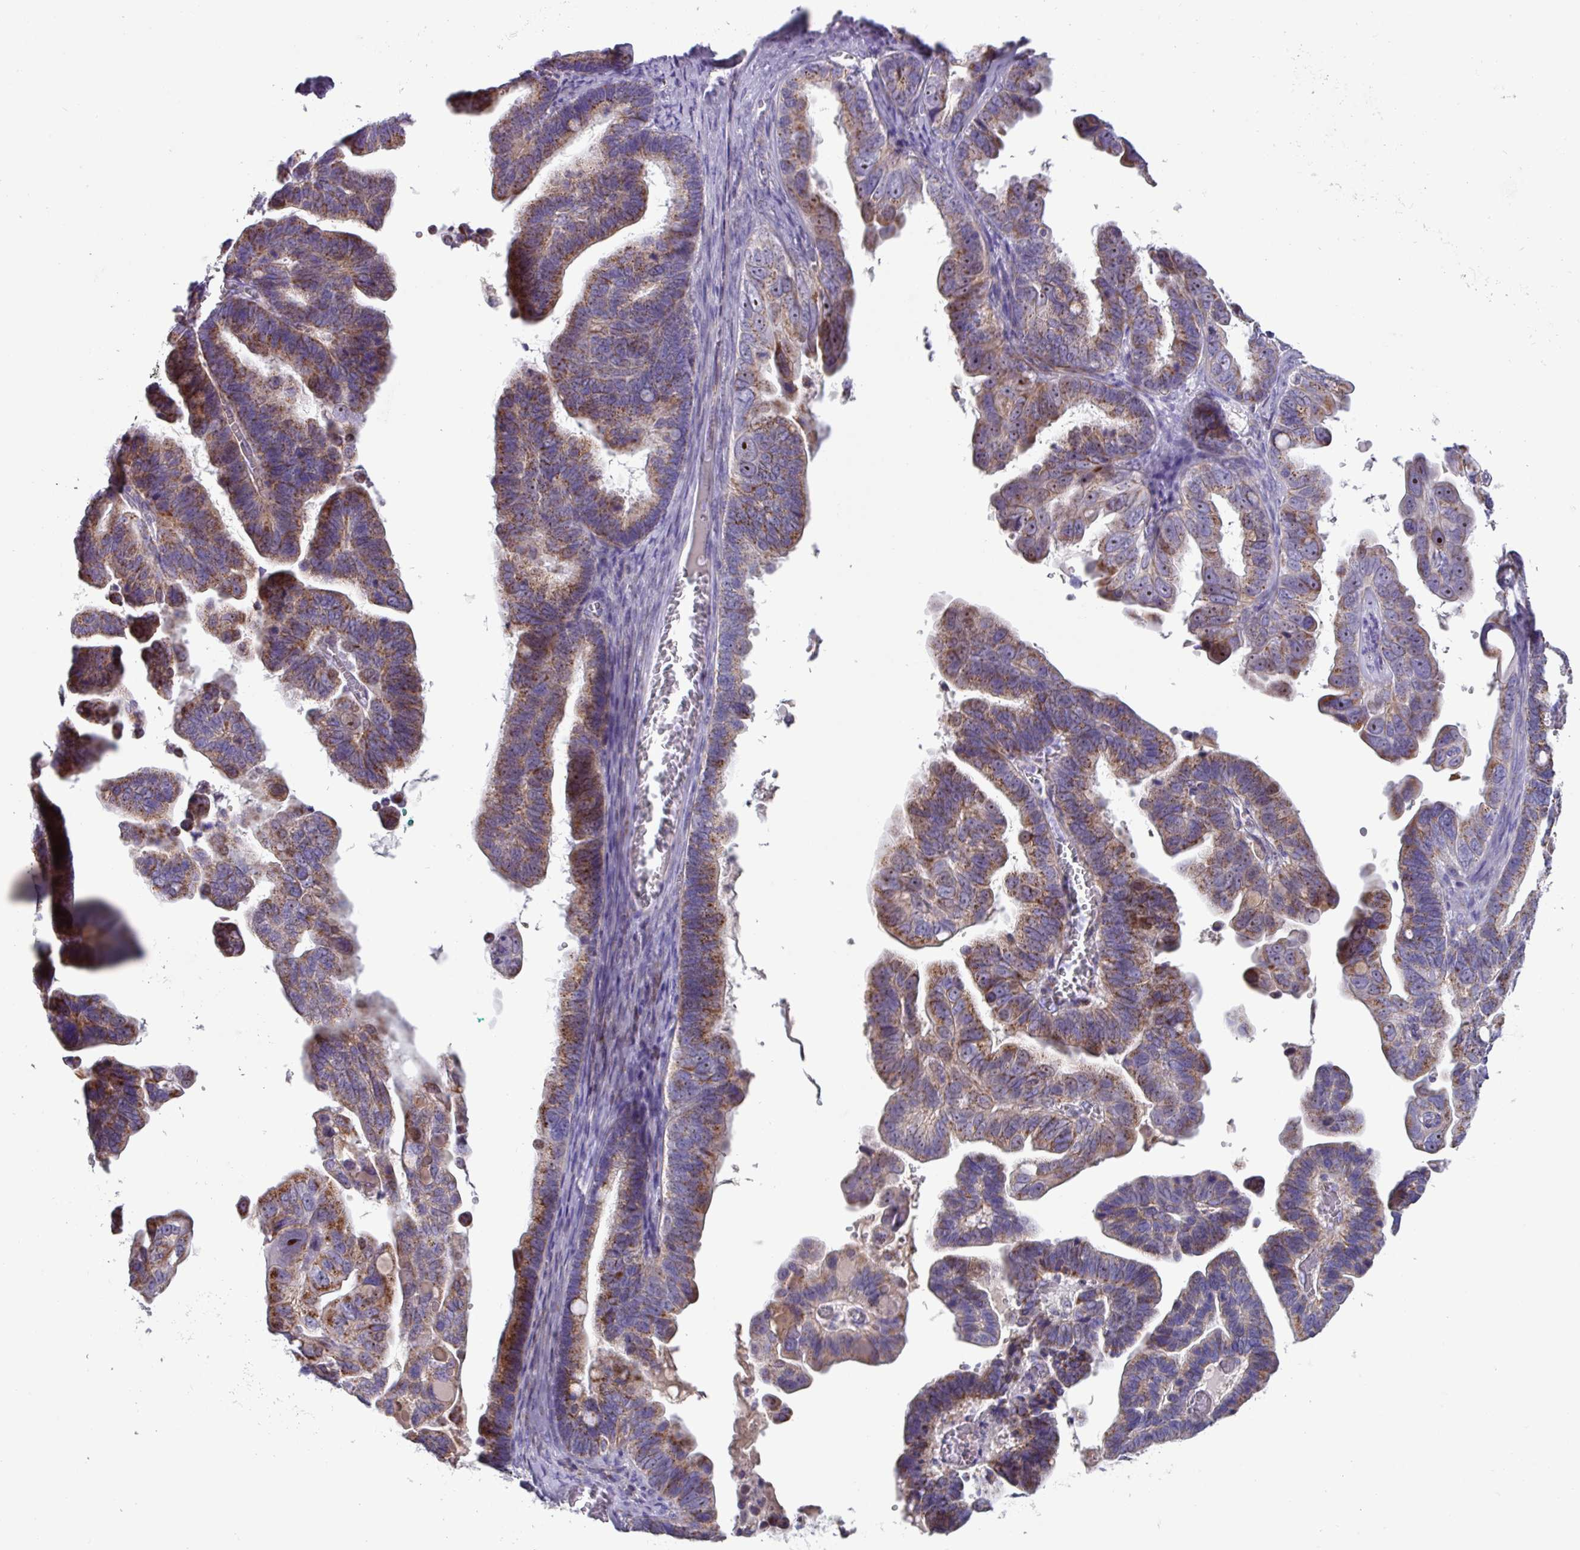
{"staining": {"intensity": "moderate", "quantity": ">75%", "location": "cytoplasmic/membranous"}, "tissue": "ovarian cancer", "cell_type": "Tumor cells", "image_type": "cancer", "snomed": [{"axis": "morphology", "description": "Cystadenocarcinoma, serous, NOS"}, {"axis": "topography", "description": "Ovary"}], "caption": "Immunohistochemical staining of human serous cystadenocarcinoma (ovarian) demonstrates moderate cytoplasmic/membranous protein staining in about >75% of tumor cells. The staining was performed using DAB, with brown indicating positive protein expression. Nuclei are stained blue with hematoxylin.", "gene": "MT-ND4", "patient": {"sex": "female", "age": 56}}